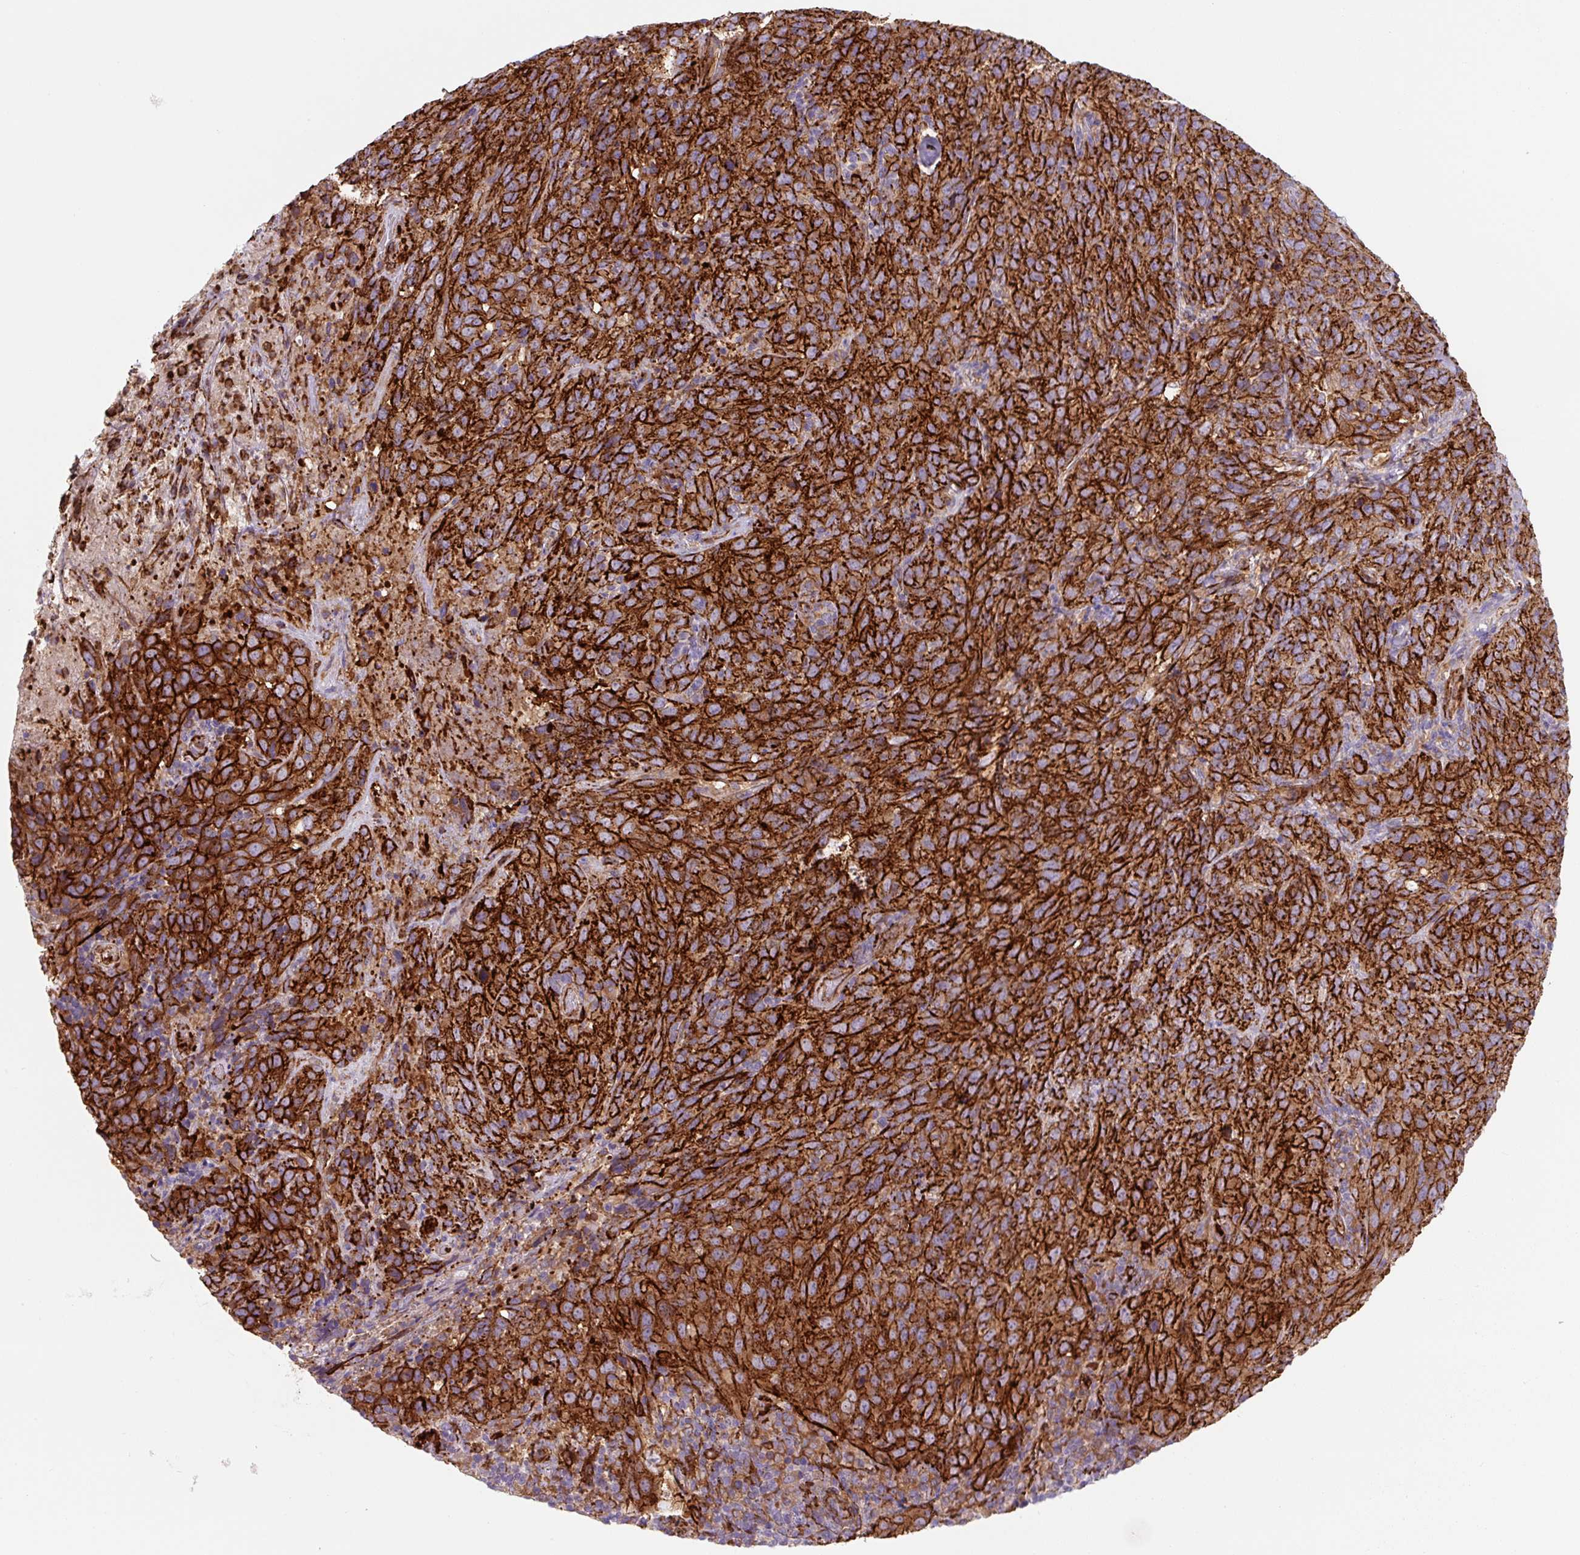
{"staining": {"intensity": "strong", "quantity": ">75%", "location": "cytoplasmic/membranous"}, "tissue": "cervical cancer", "cell_type": "Tumor cells", "image_type": "cancer", "snomed": [{"axis": "morphology", "description": "Squamous cell carcinoma, NOS"}, {"axis": "topography", "description": "Cervix"}], "caption": "Human squamous cell carcinoma (cervical) stained with a brown dye reveals strong cytoplasmic/membranous positive expression in about >75% of tumor cells.", "gene": "DHFR2", "patient": {"sex": "female", "age": 51}}